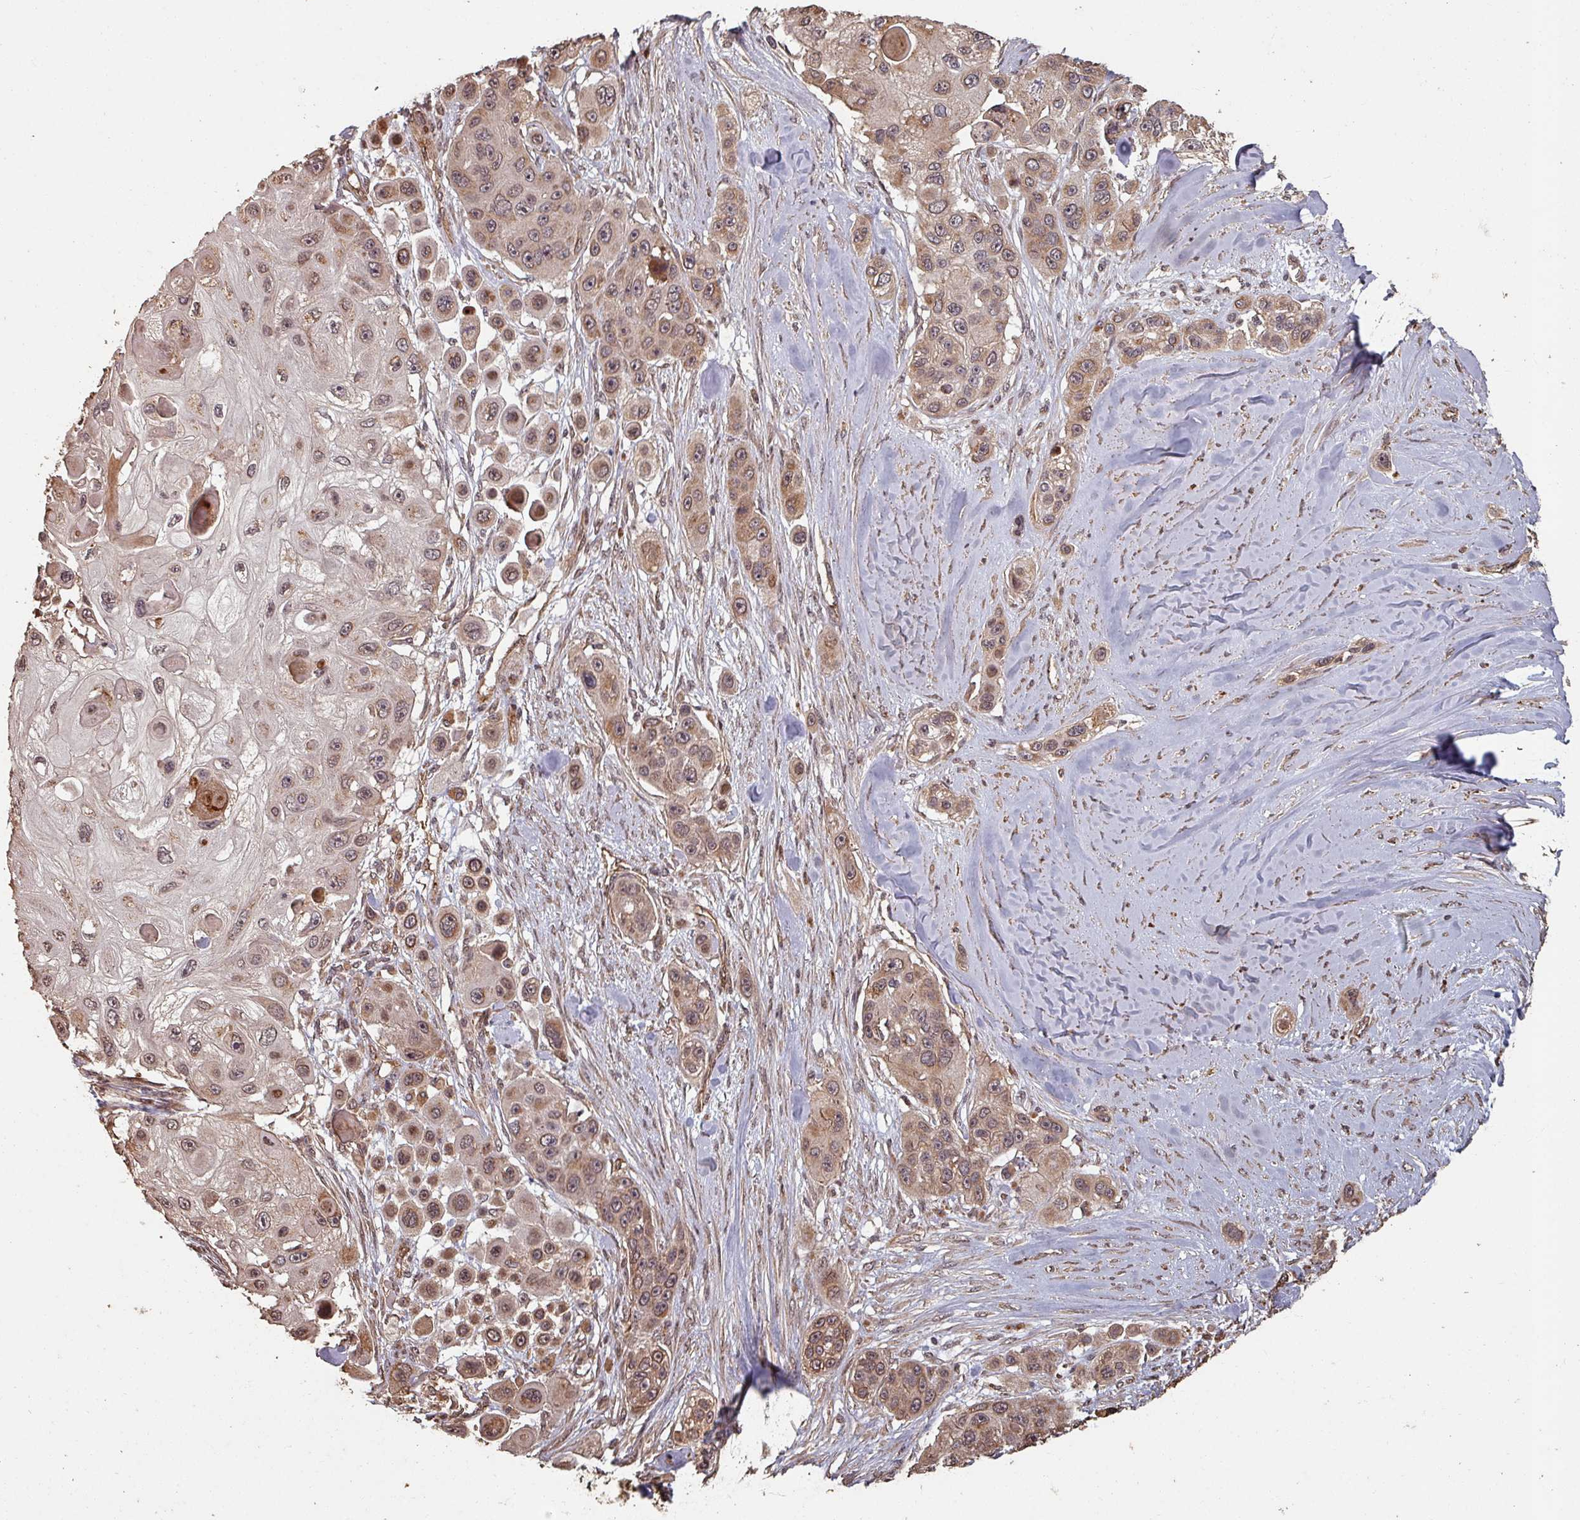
{"staining": {"intensity": "moderate", "quantity": ">75%", "location": "cytoplasmic/membranous,nuclear"}, "tissue": "skin cancer", "cell_type": "Tumor cells", "image_type": "cancer", "snomed": [{"axis": "morphology", "description": "Squamous cell carcinoma, NOS"}, {"axis": "topography", "description": "Skin"}], "caption": "Skin cancer stained with DAB (3,3'-diaminobenzidine) immunohistochemistry exhibits medium levels of moderate cytoplasmic/membranous and nuclear positivity in about >75% of tumor cells. (brown staining indicates protein expression, while blue staining denotes nuclei).", "gene": "EID1", "patient": {"sex": "male", "age": 67}}